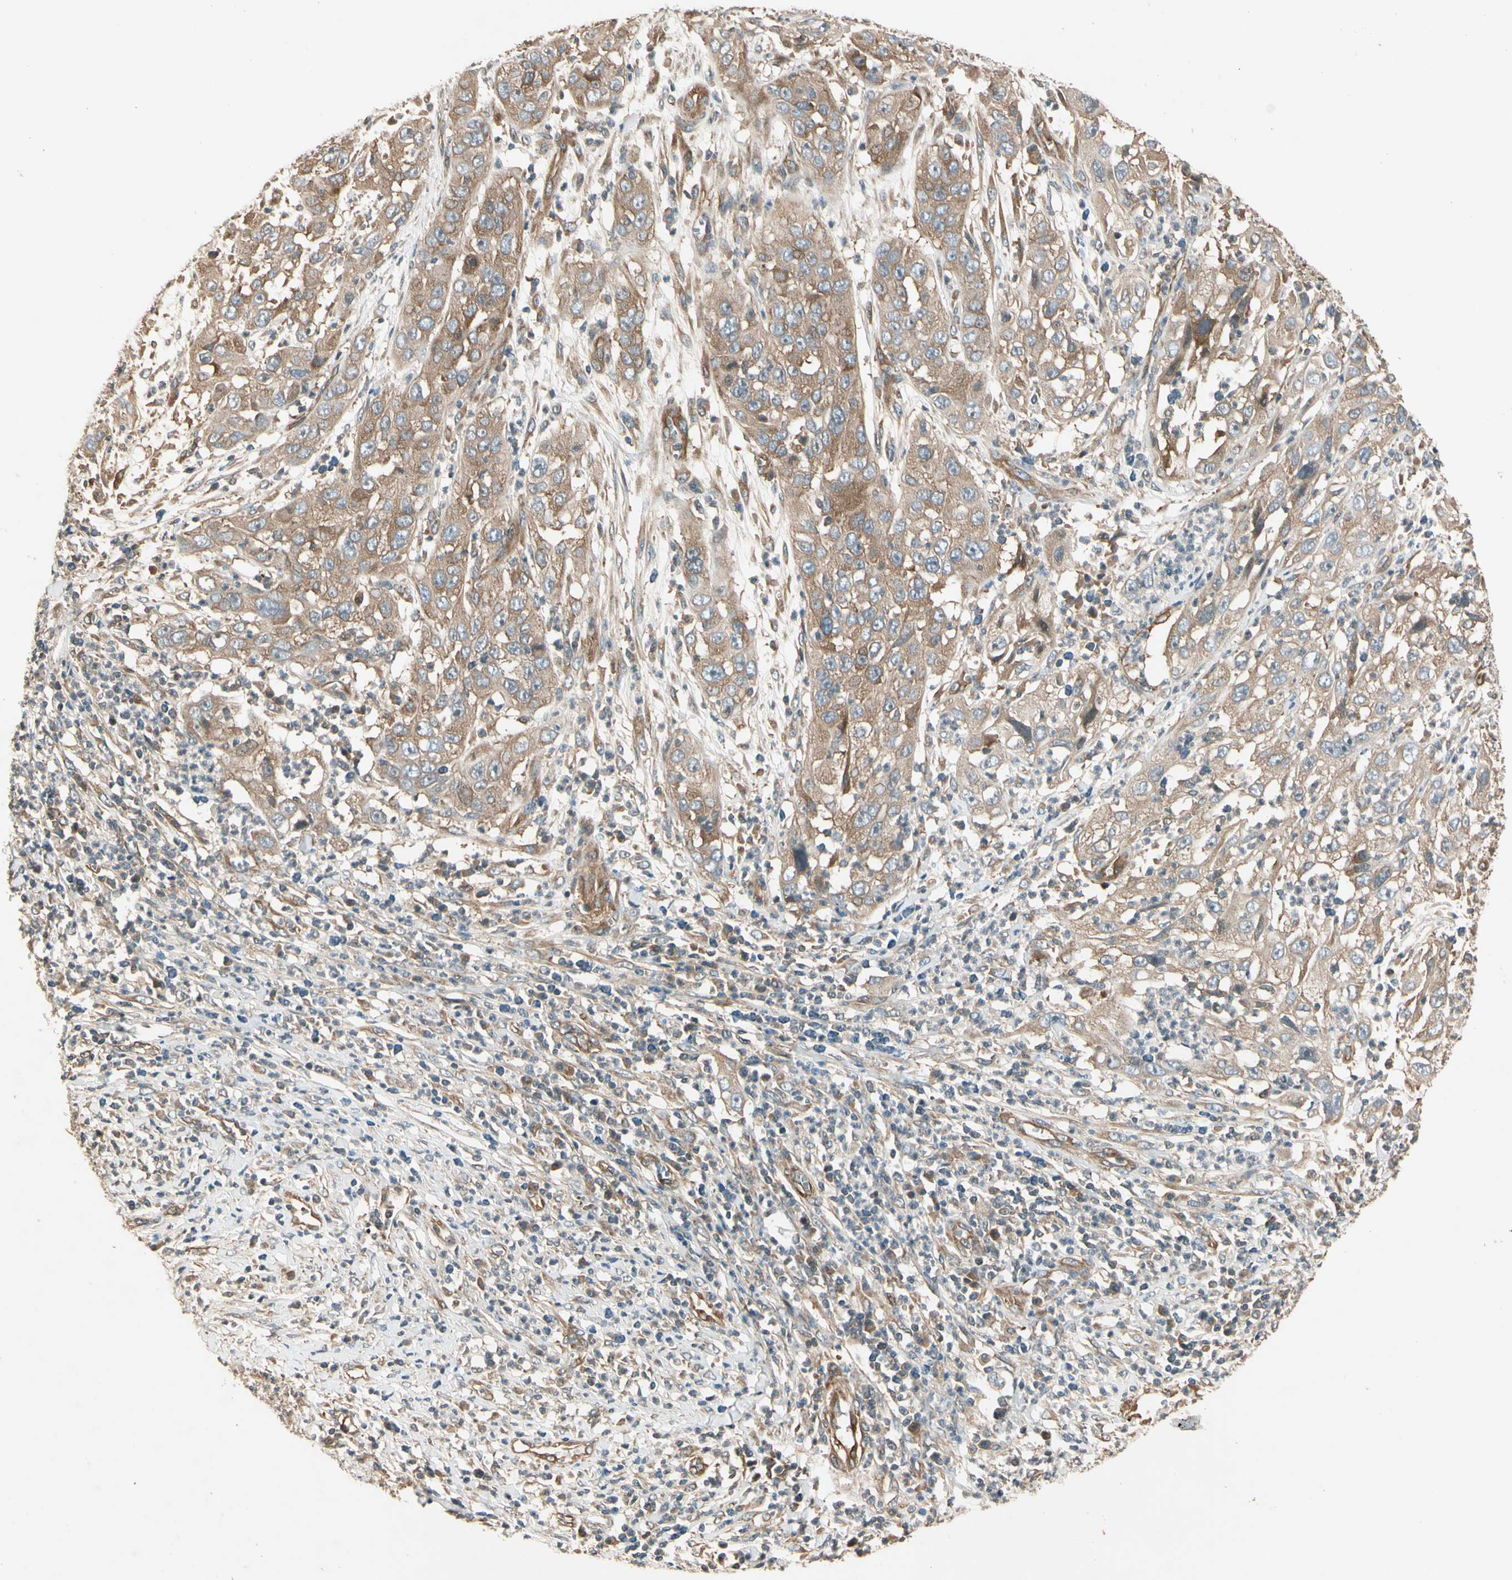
{"staining": {"intensity": "moderate", "quantity": ">75%", "location": "cytoplasmic/membranous"}, "tissue": "cervical cancer", "cell_type": "Tumor cells", "image_type": "cancer", "snomed": [{"axis": "morphology", "description": "Squamous cell carcinoma, NOS"}, {"axis": "topography", "description": "Cervix"}], "caption": "Human cervical squamous cell carcinoma stained with a protein marker shows moderate staining in tumor cells.", "gene": "ROCK2", "patient": {"sex": "female", "age": 32}}